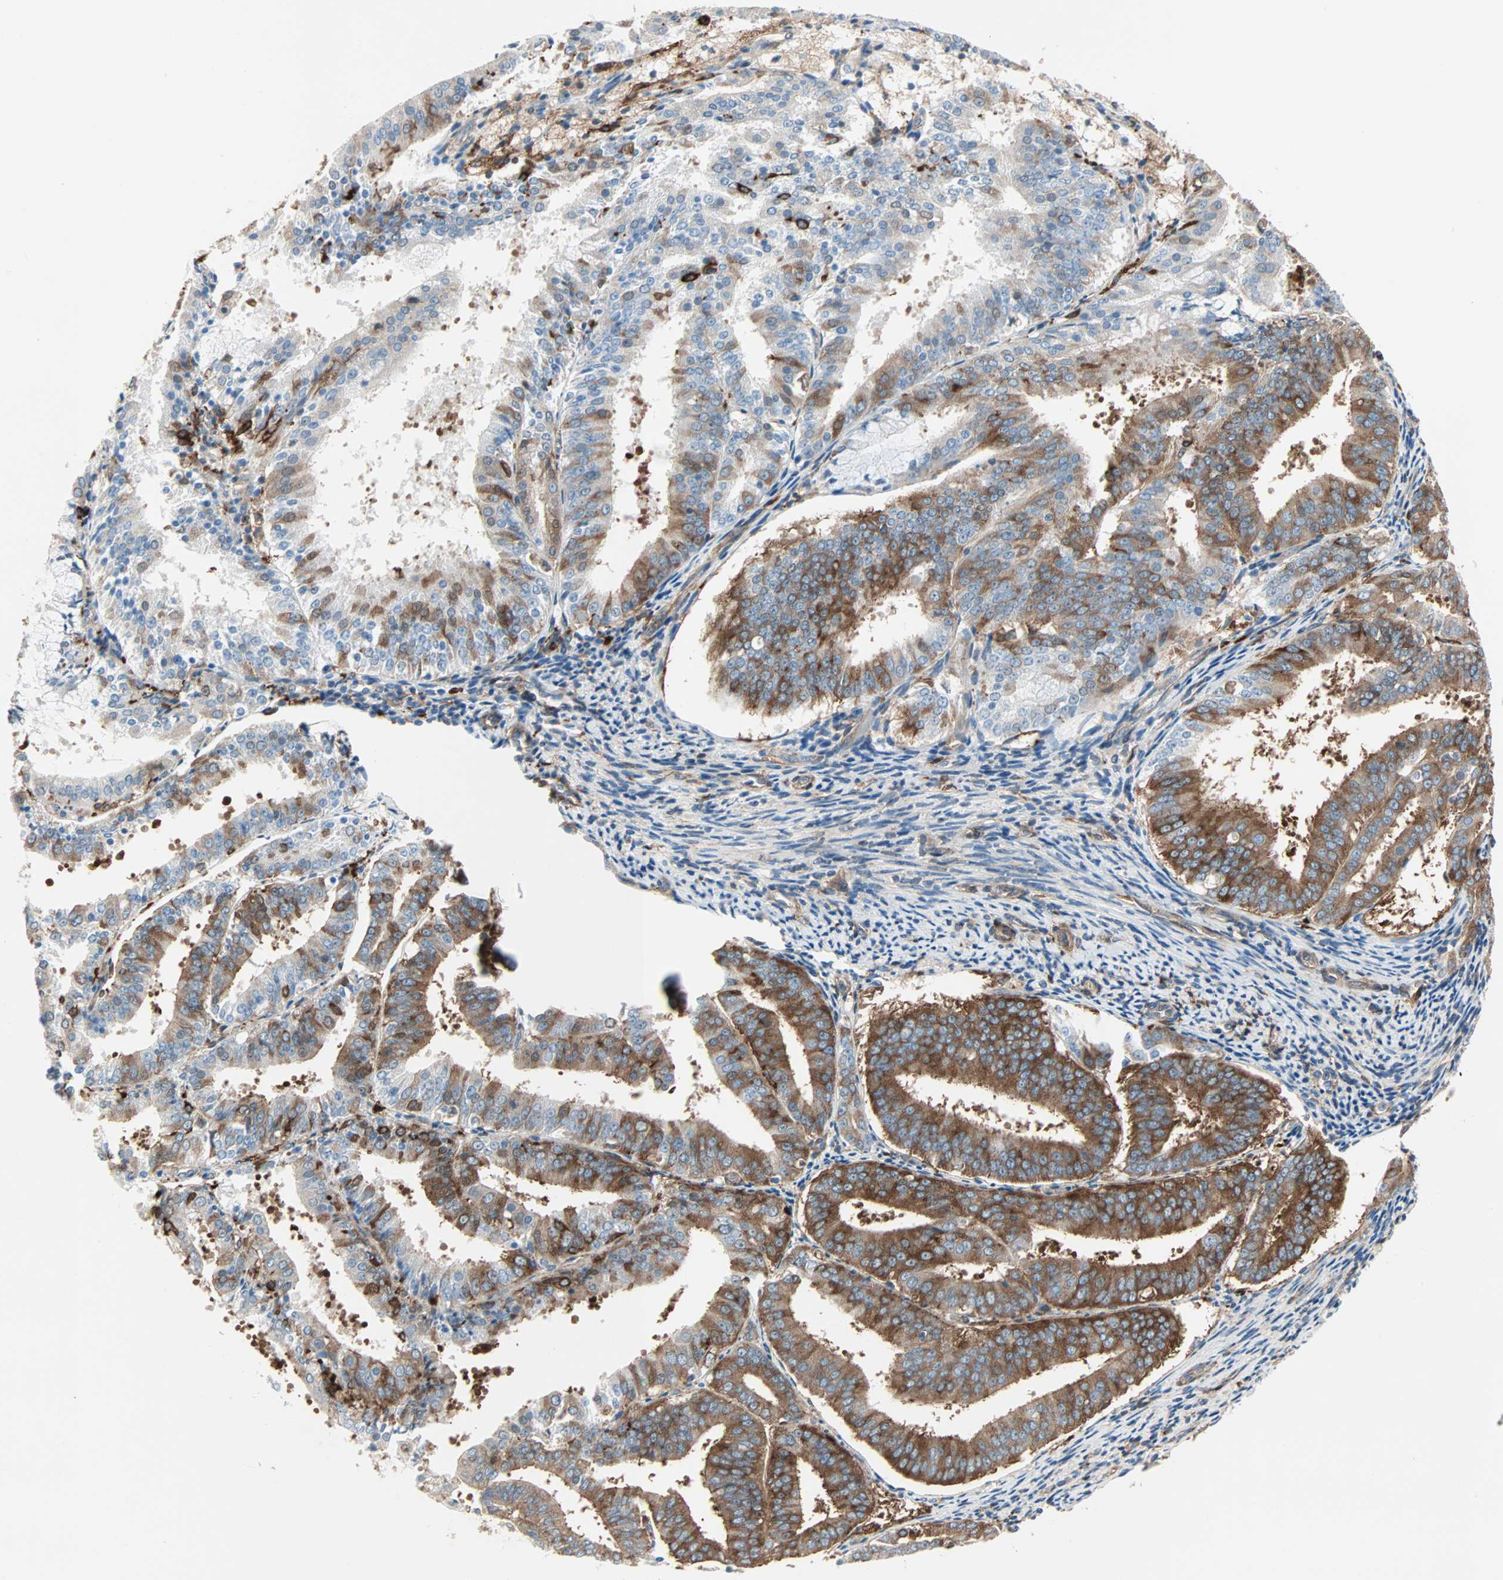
{"staining": {"intensity": "strong", "quantity": "25%-75%", "location": "cytoplasmic/membranous"}, "tissue": "endometrial cancer", "cell_type": "Tumor cells", "image_type": "cancer", "snomed": [{"axis": "morphology", "description": "Adenocarcinoma, NOS"}, {"axis": "topography", "description": "Endometrium"}], "caption": "Immunohistochemical staining of endometrial cancer exhibits strong cytoplasmic/membranous protein positivity in about 25%-75% of tumor cells. (DAB IHC with brightfield microscopy, high magnification).", "gene": "EPB41L2", "patient": {"sex": "female", "age": 63}}